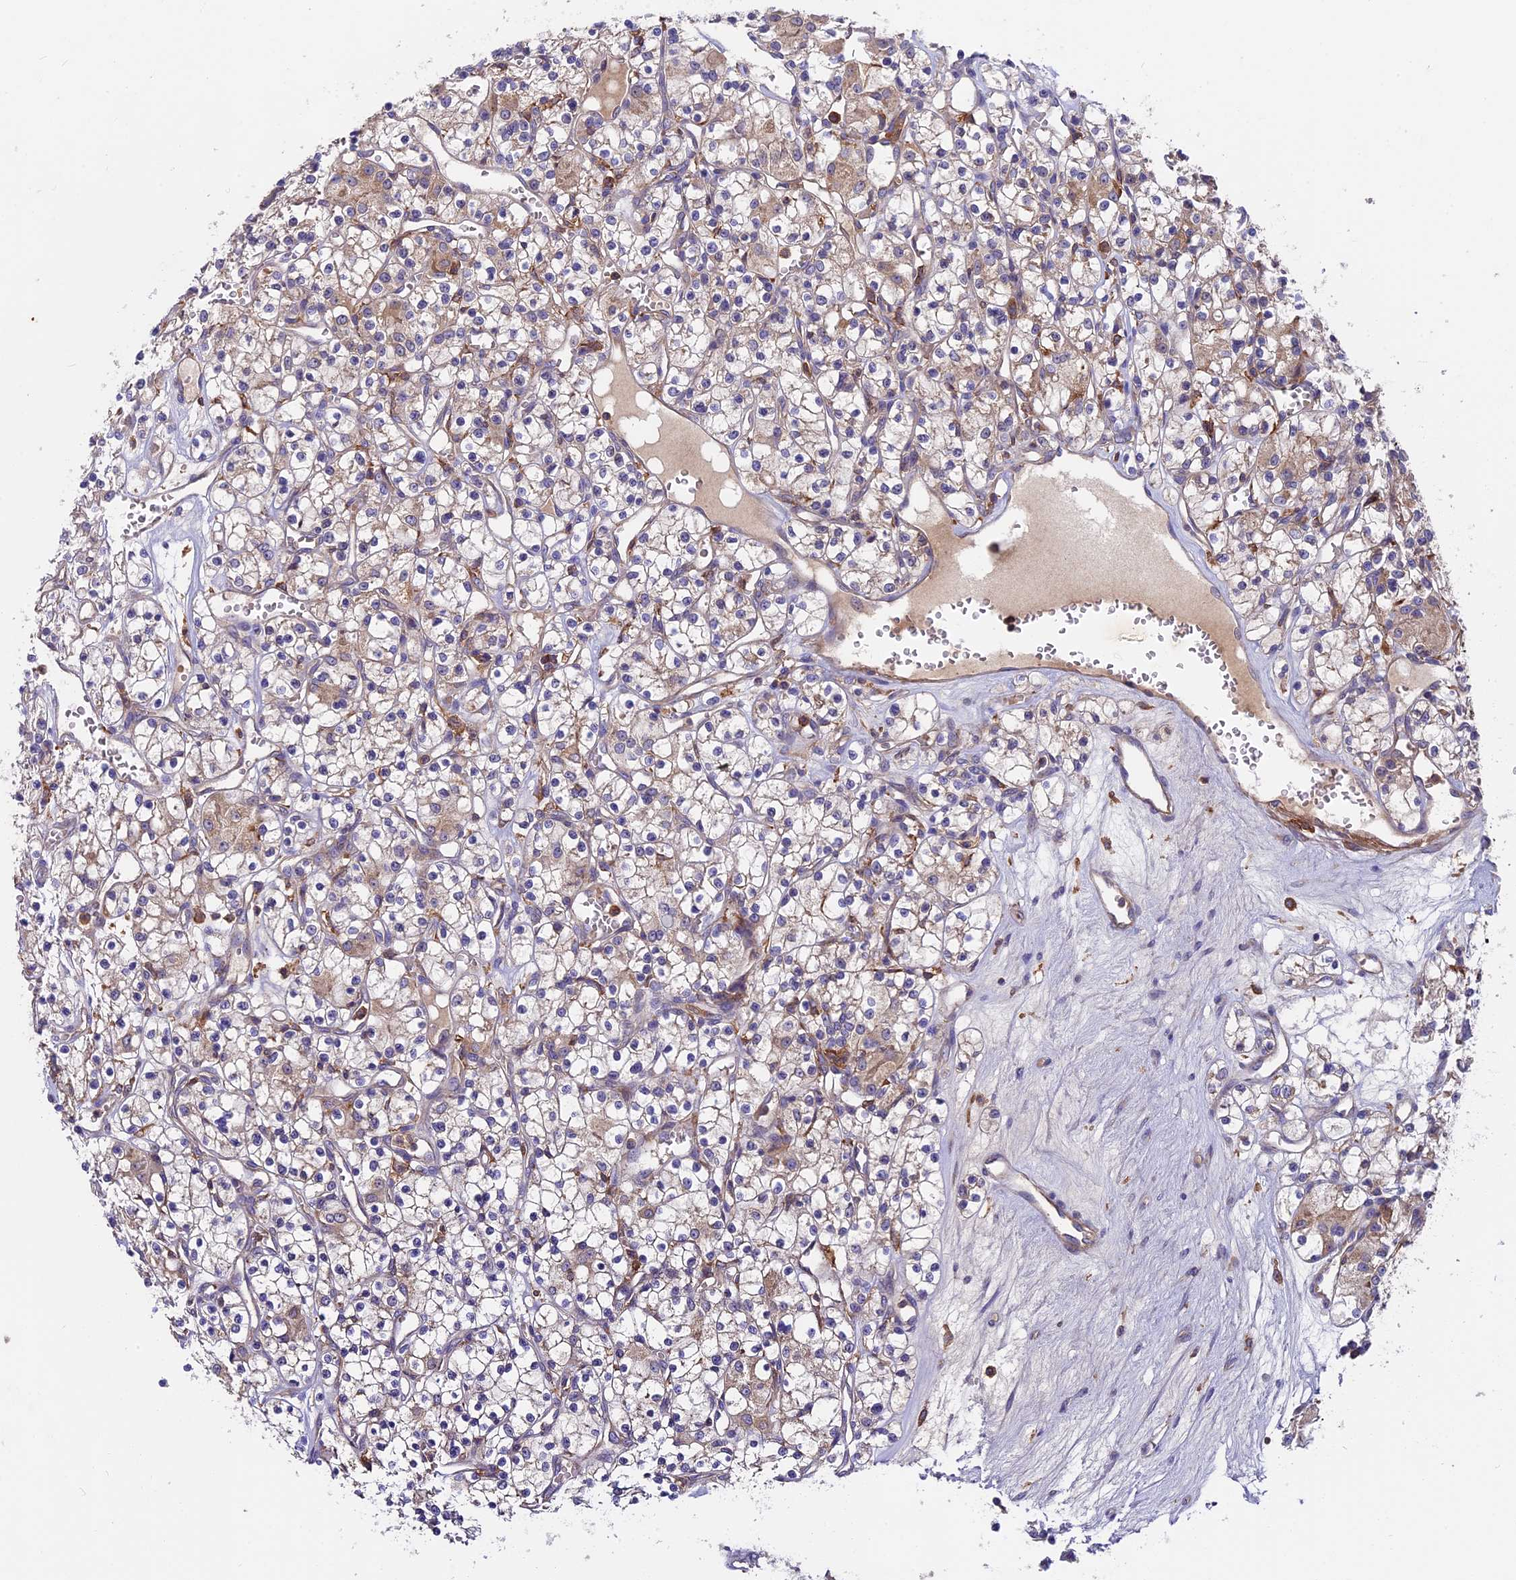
{"staining": {"intensity": "weak", "quantity": "25%-75%", "location": "cytoplasmic/membranous"}, "tissue": "renal cancer", "cell_type": "Tumor cells", "image_type": "cancer", "snomed": [{"axis": "morphology", "description": "Adenocarcinoma, NOS"}, {"axis": "topography", "description": "Kidney"}], "caption": "Immunohistochemistry (IHC) of human renal cancer displays low levels of weak cytoplasmic/membranous staining in about 25%-75% of tumor cells.", "gene": "MYO9B", "patient": {"sex": "female", "age": 59}}